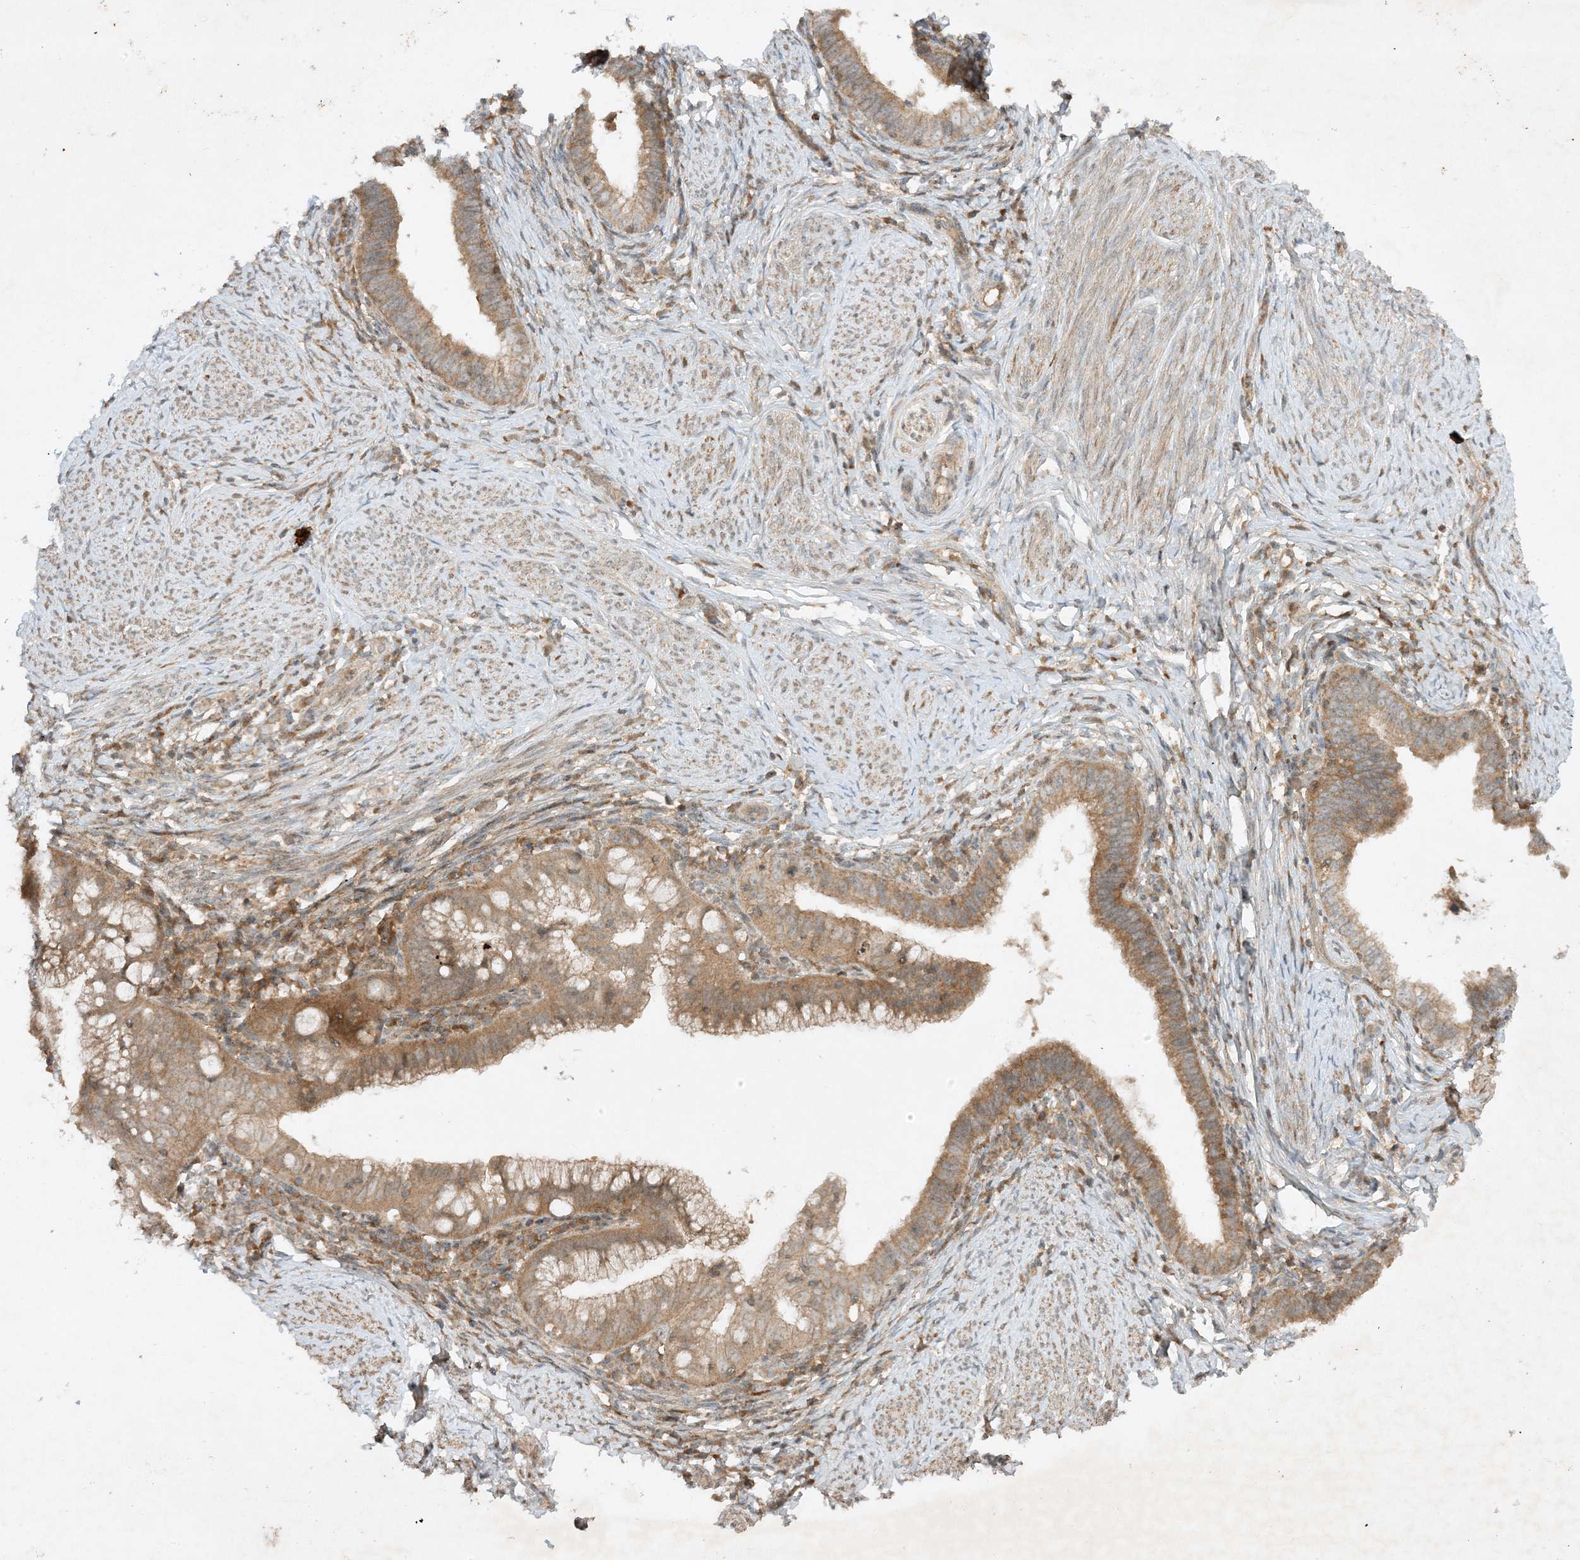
{"staining": {"intensity": "moderate", "quantity": ">75%", "location": "cytoplasmic/membranous"}, "tissue": "cervical cancer", "cell_type": "Tumor cells", "image_type": "cancer", "snomed": [{"axis": "morphology", "description": "Adenocarcinoma, NOS"}, {"axis": "topography", "description": "Cervix"}], "caption": "Cervical cancer stained for a protein demonstrates moderate cytoplasmic/membranous positivity in tumor cells. (Stains: DAB (3,3'-diaminobenzidine) in brown, nuclei in blue, Microscopy: brightfield microscopy at high magnification).", "gene": "XRN1", "patient": {"sex": "female", "age": 36}}